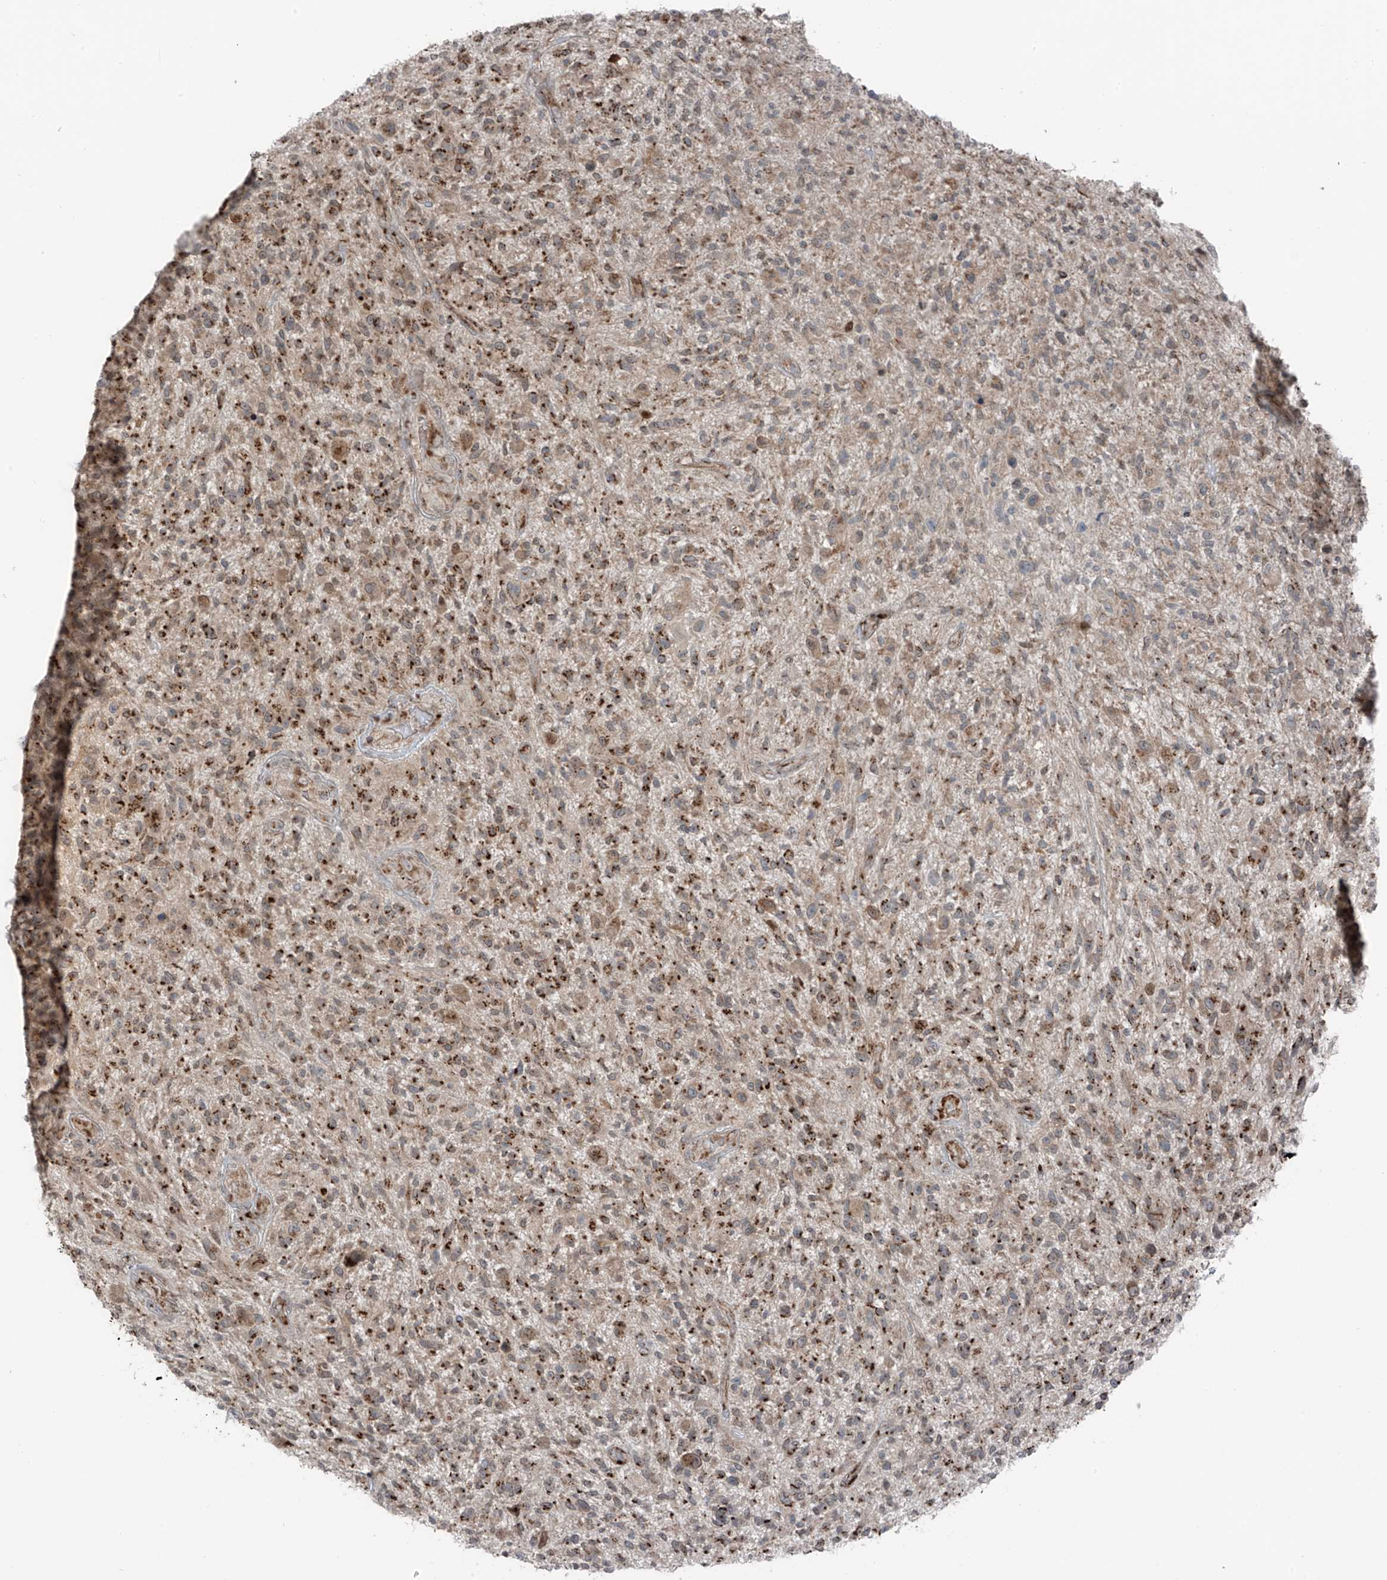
{"staining": {"intensity": "moderate", "quantity": "25%-75%", "location": "cytoplasmic/membranous"}, "tissue": "glioma", "cell_type": "Tumor cells", "image_type": "cancer", "snomed": [{"axis": "morphology", "description": "Glioma, malignant, High grade"}, {"axis": "topography", "description": "Brain"}], "caption": "Brown immunohistochemical staining in human glioma reveals moderate cytoplasmic/membranous staining in about 25%-75% of tumor cells. Nuclei are stained in blue.", "gene": "ERLEC1", "patient": {"sex": "male", "age": 47}}